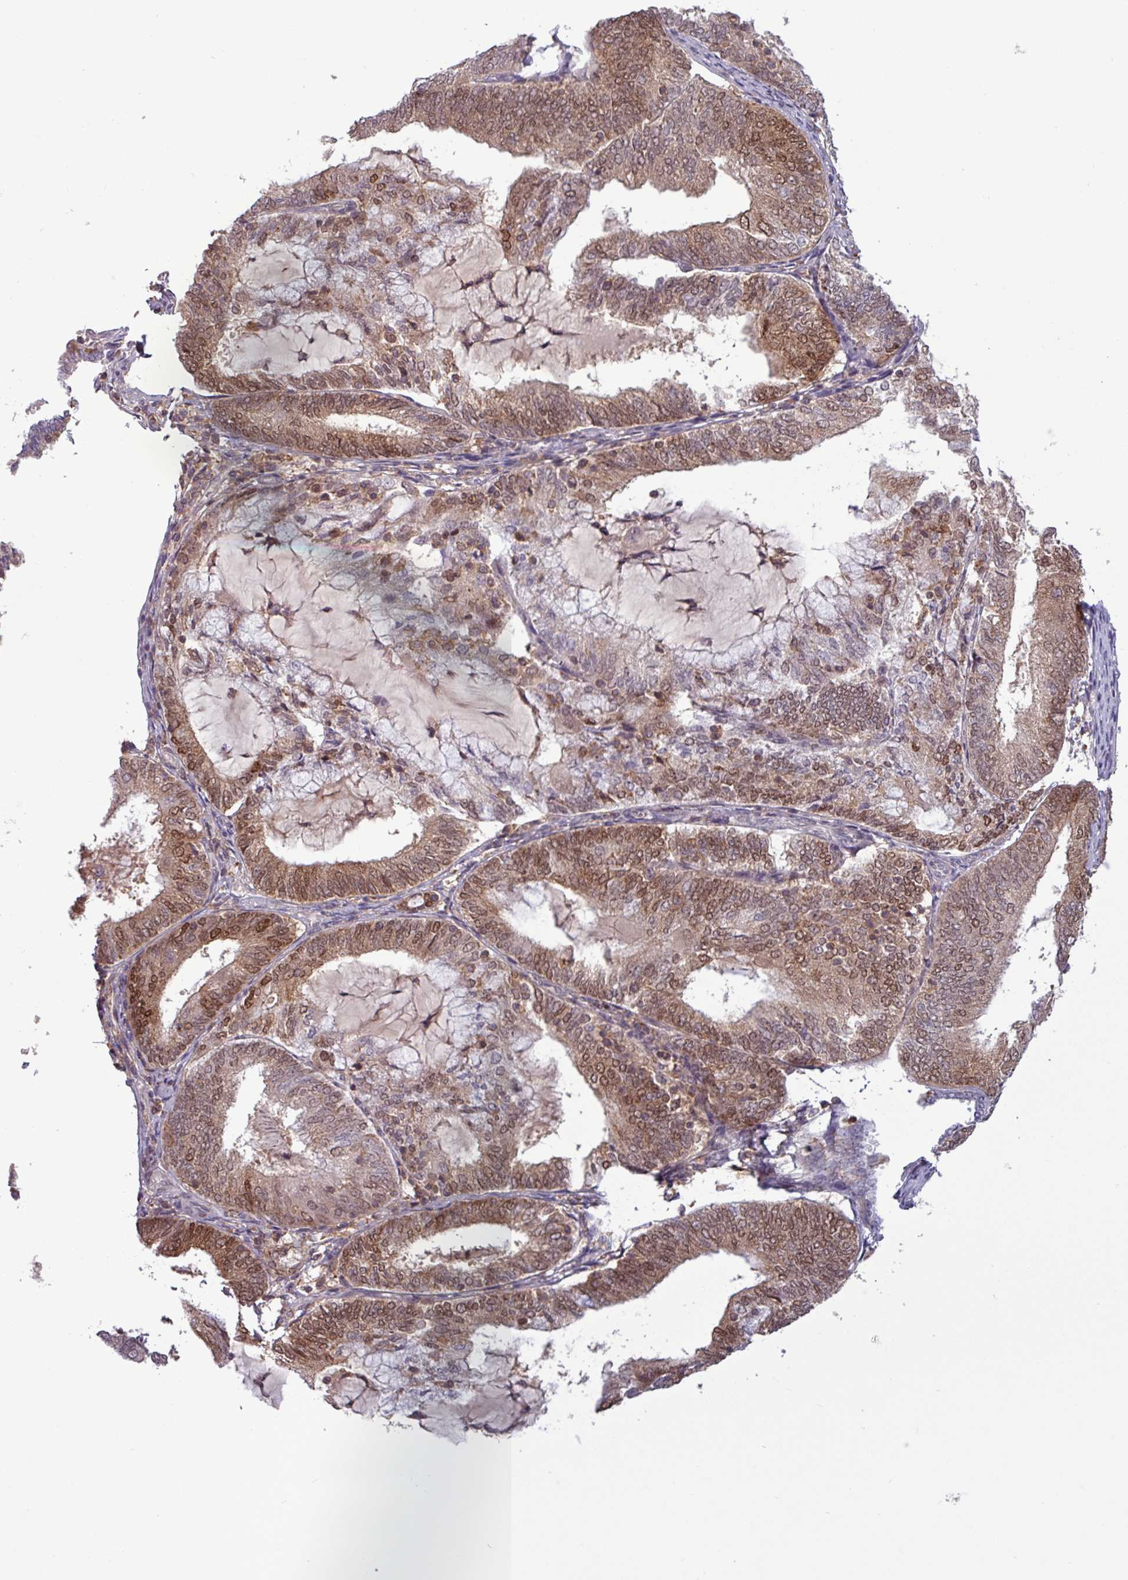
{"staining": {"intensity": "moderate", "quantity": ">75%", "location": "cytoplasmic/membranous,nuclear"}, "tissue": "endometrial cancer", "cell_type": "Tumor cells", "image_type": "cancer", "snomed": [{"axis": "morphology", "description": "Adenocarcinoma, NOS"}, {"axis": "topography", "description": "Endometrium"}], "caption": "A brown stain shows moderate cytoplasmic/membranous and nuclear positivity of a protein in human endometrial adenocarcinoma tumor cells. (IHC, brightfield microscopy, high magnification).", "gene": "PRRX1", "patient": {"sex": "female", "age": 81}}